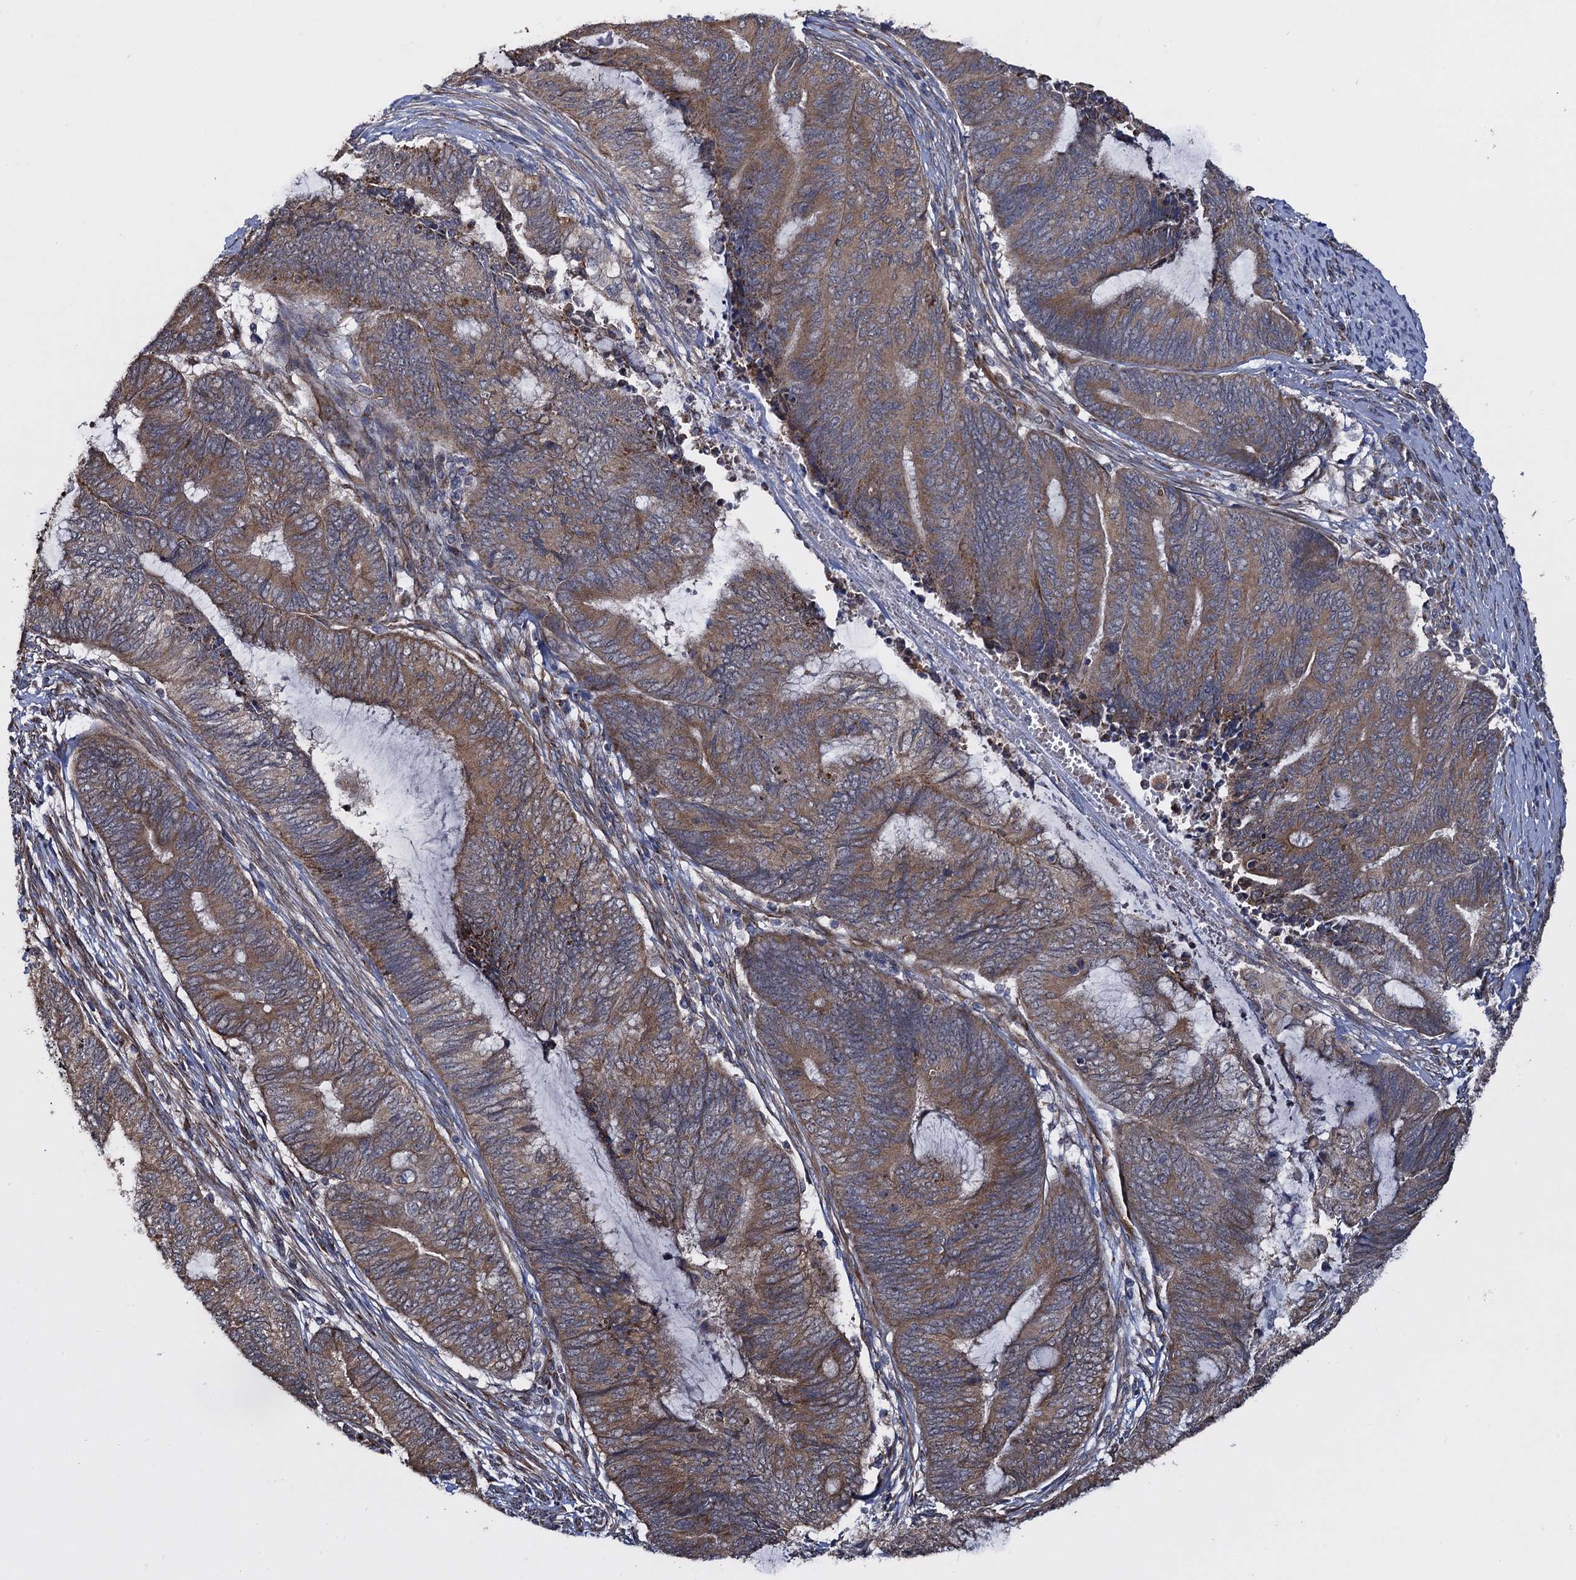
{"staining": {"intensity": "moderate", "quantity": ">75%", "location": "cytoplasmic/membranous"}, "tissue": "endometrial cancer", "cell_type": "Tumor cells", "image_type": "cancer", "snomed": [{"axis": "morphology", "description": "Adenocarcinoma, NOS"}, {"axis": "topography", "description": "Uterus"}, {"axis": "topography", "description": "Endometrium"}], "caption": "High-power microscopy captured an immunohistochemistry (IHC) photomicrograph of adenocarcinoma (endometrial), revealing moderate cytoplasmic/membranous staining in approximately >75% of tumor cells. The staining was performed using DAB to visualize the protein expression in brown, while the nuclei were stained in blue with hematoxylin (Magnification: 20x).", "gene": "HAUS1", "patient": {"sex": "female", "age": 70}}